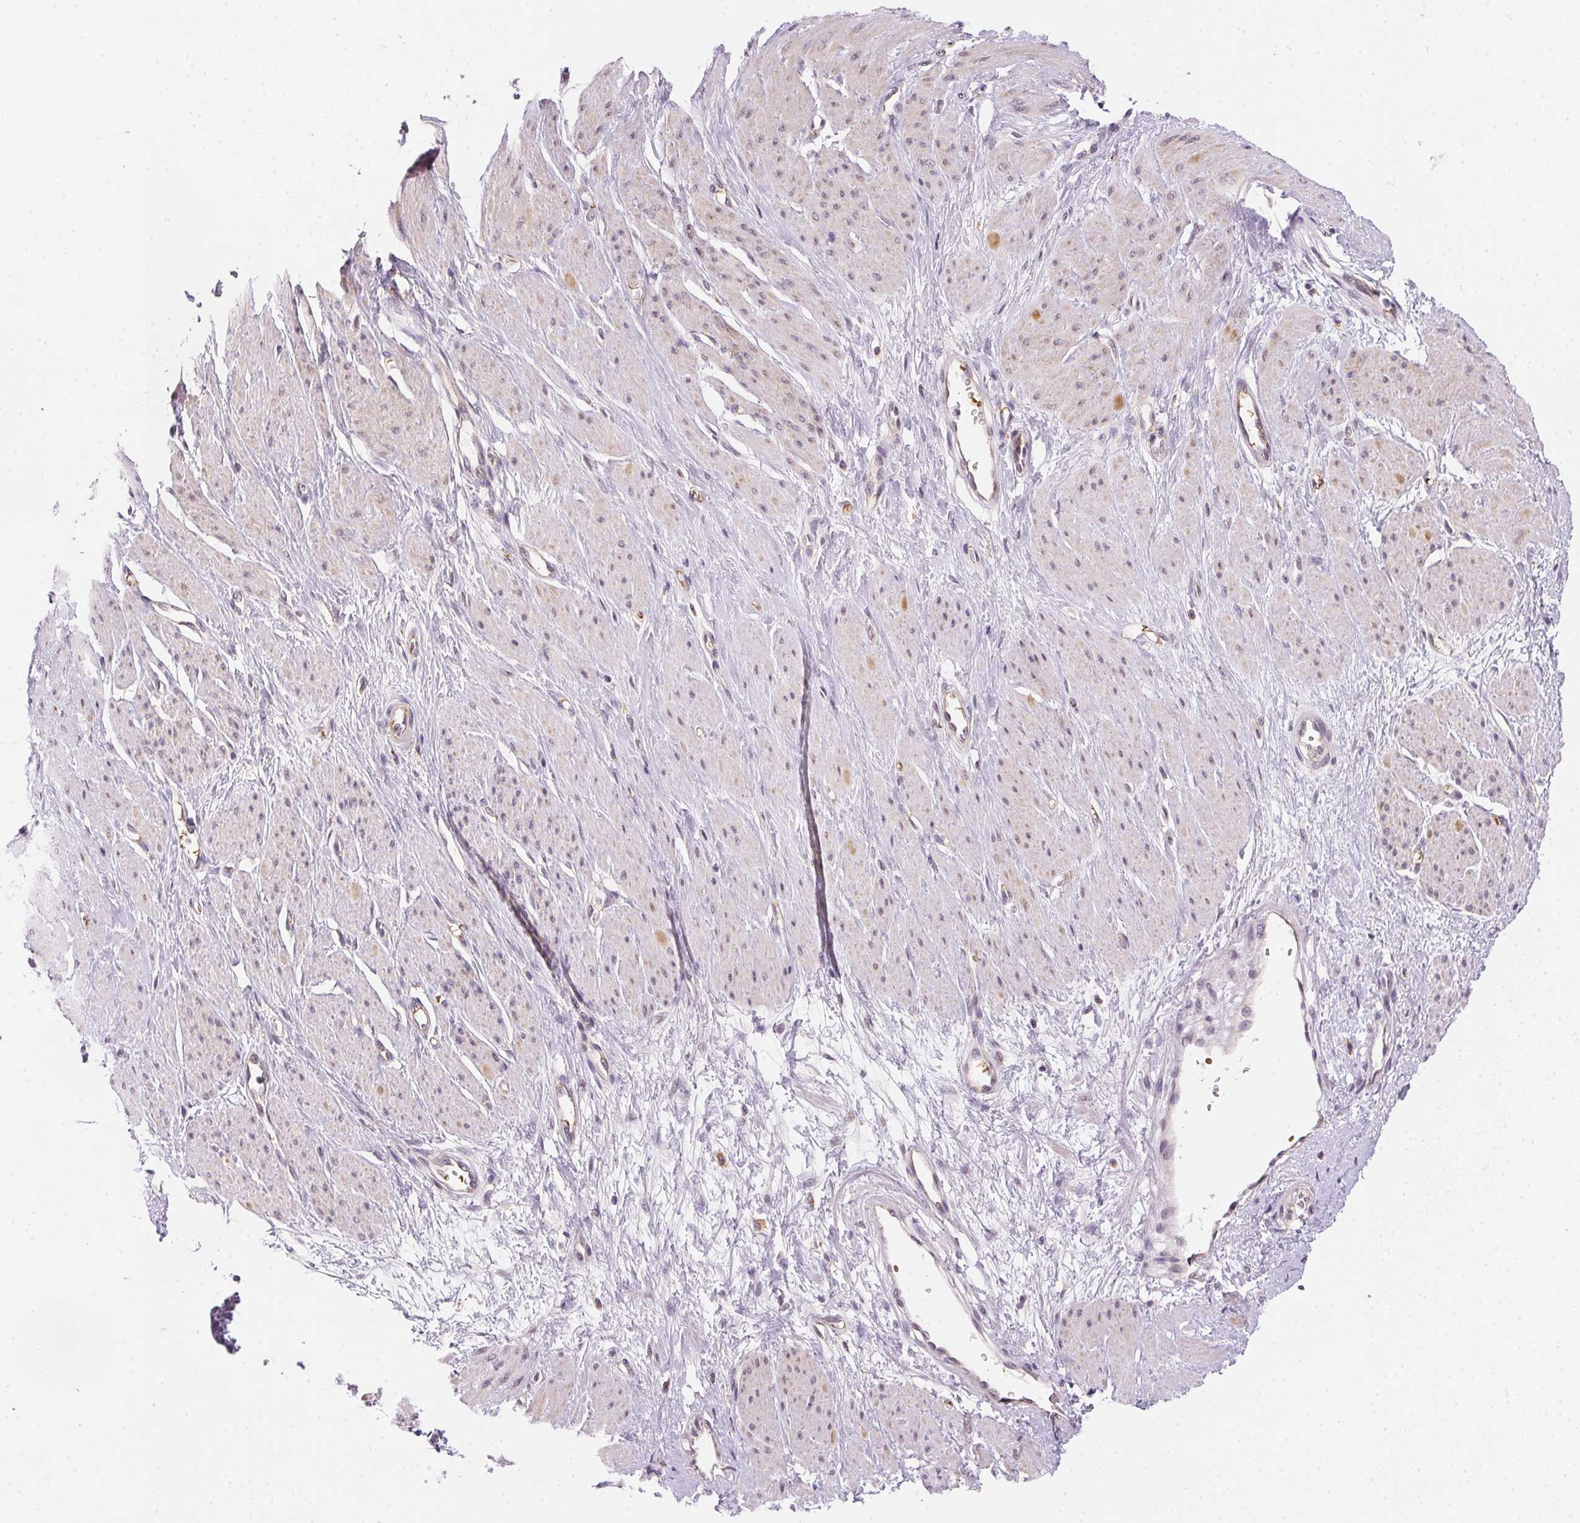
{"staining": {"intensity": "weak", "quantity": "<25%", "location": "cytoplasmic/membranous"}, "tissue": "smooth muscle", "cell_type": "Smooth muscle cells", "image_type": "normal", "snomed": [{"axis": "morphology", "description": "Normal tissue, NOS"}, {"axis": "topography", "description": "Smooth muscle"}, {"axis": "topography", "description": "Uterus"}], "caption": "A high-resolution photomicrograph shows immunohistochemistry staining of benign smooth muscle, which exhibits no significant expression in smooth muscle cells. Brightfield microscopy of immunohistochemistry (IHC) stained with DAB (brown) and hematoxylin (blue), captured at high magnification.", "gene": "METTL13", "patient": {"sex": "female", "age": 39}}